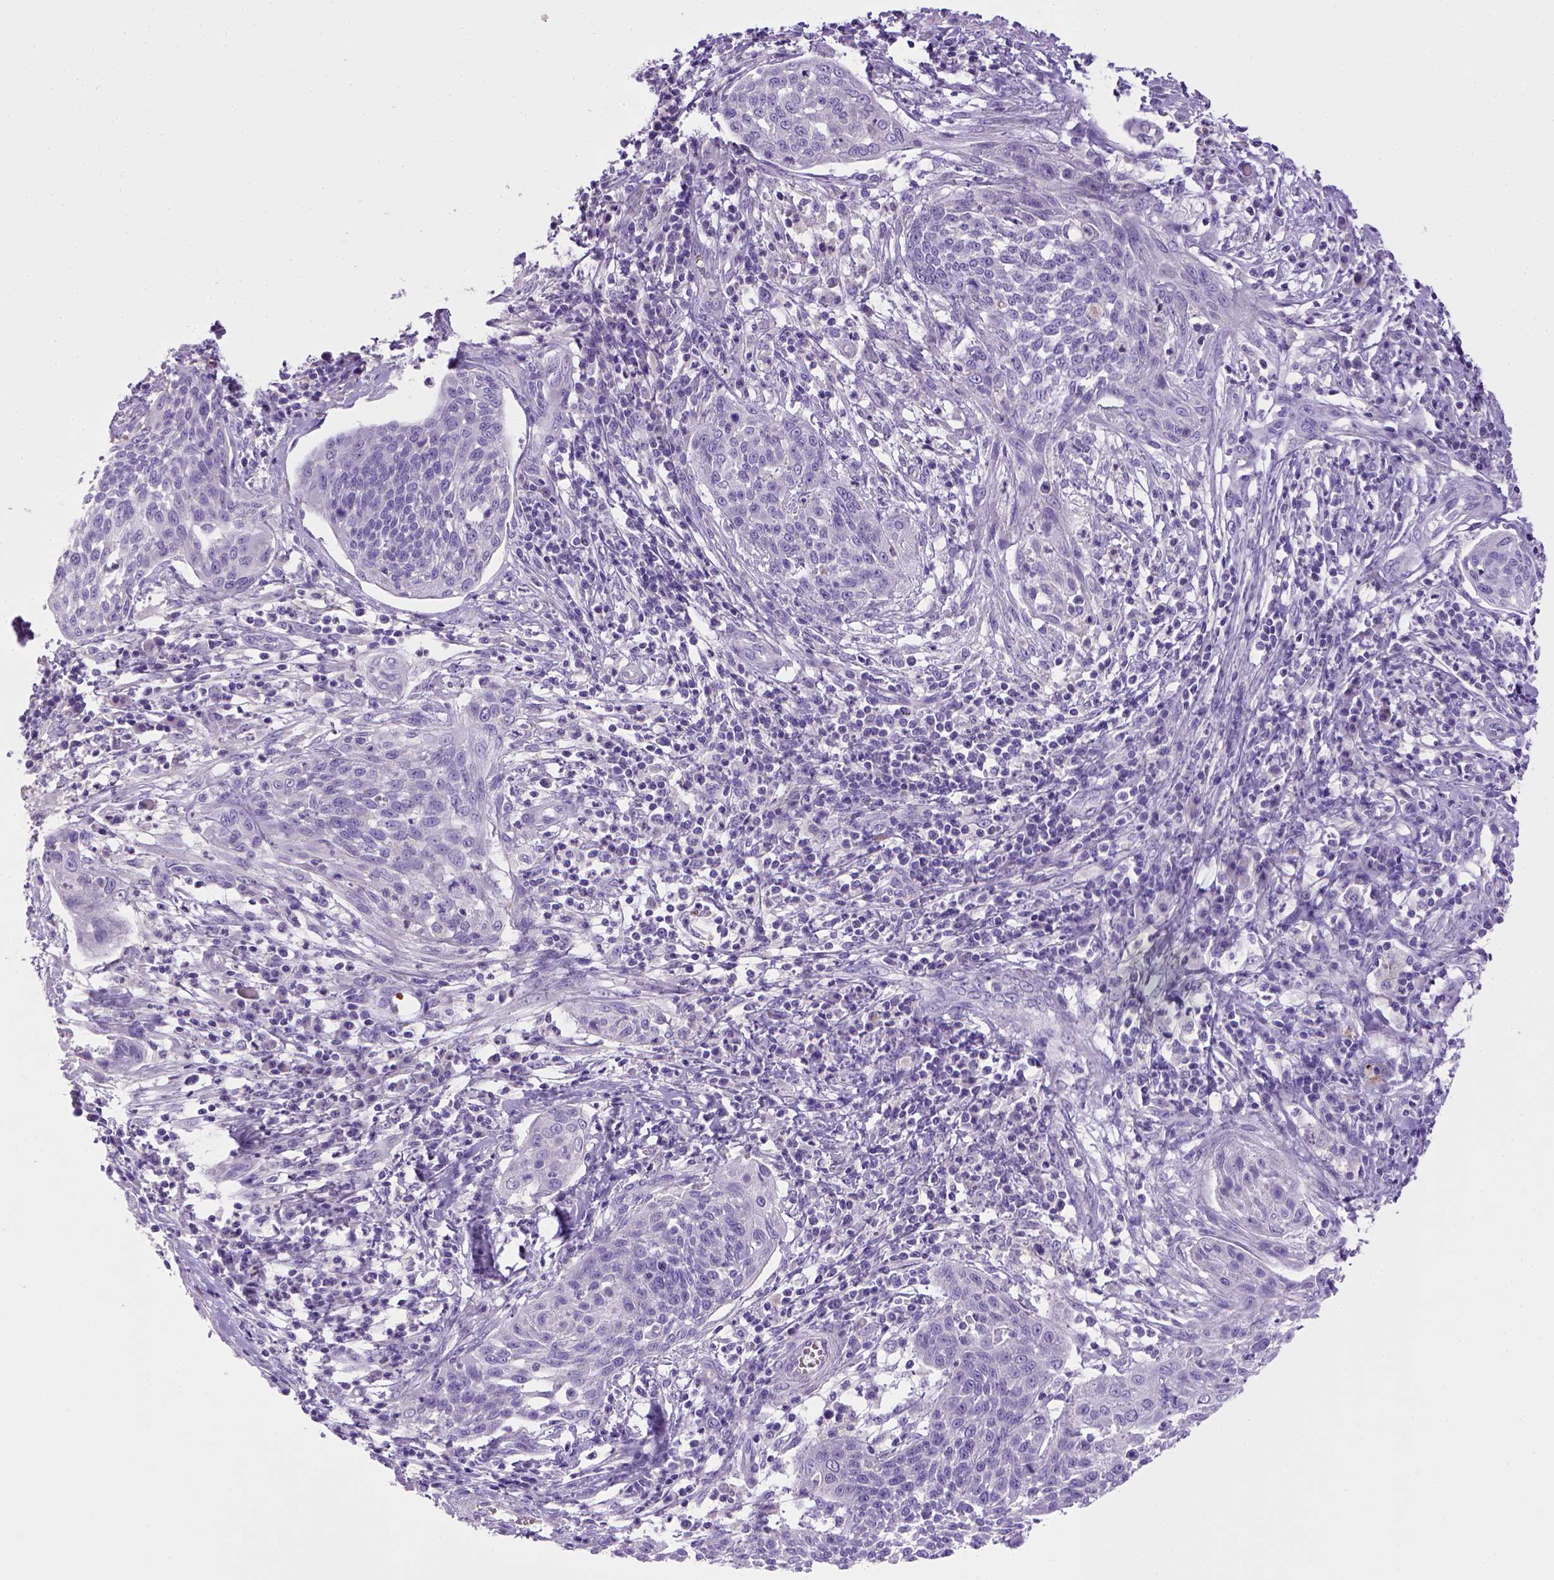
{"staining": {"intensity": "negative", "quantity": "none", "location": "none"}, "tissue": "cervical cancer", "cell_type": "Tumor cells", "image_type": "cancer", "snomed": [{"axis": "morphology", "description": "Squamous cell carcinoma, NOS"}, {"axis": "topography", "description": "Cervix"}], "caption": "Immunohistochemical staining of human squamous cell carcinoma (cervical) reveals no significant staining in tumor cells.", "gene": "BAAT", "patient": {"sex": "female", "age": 34}}